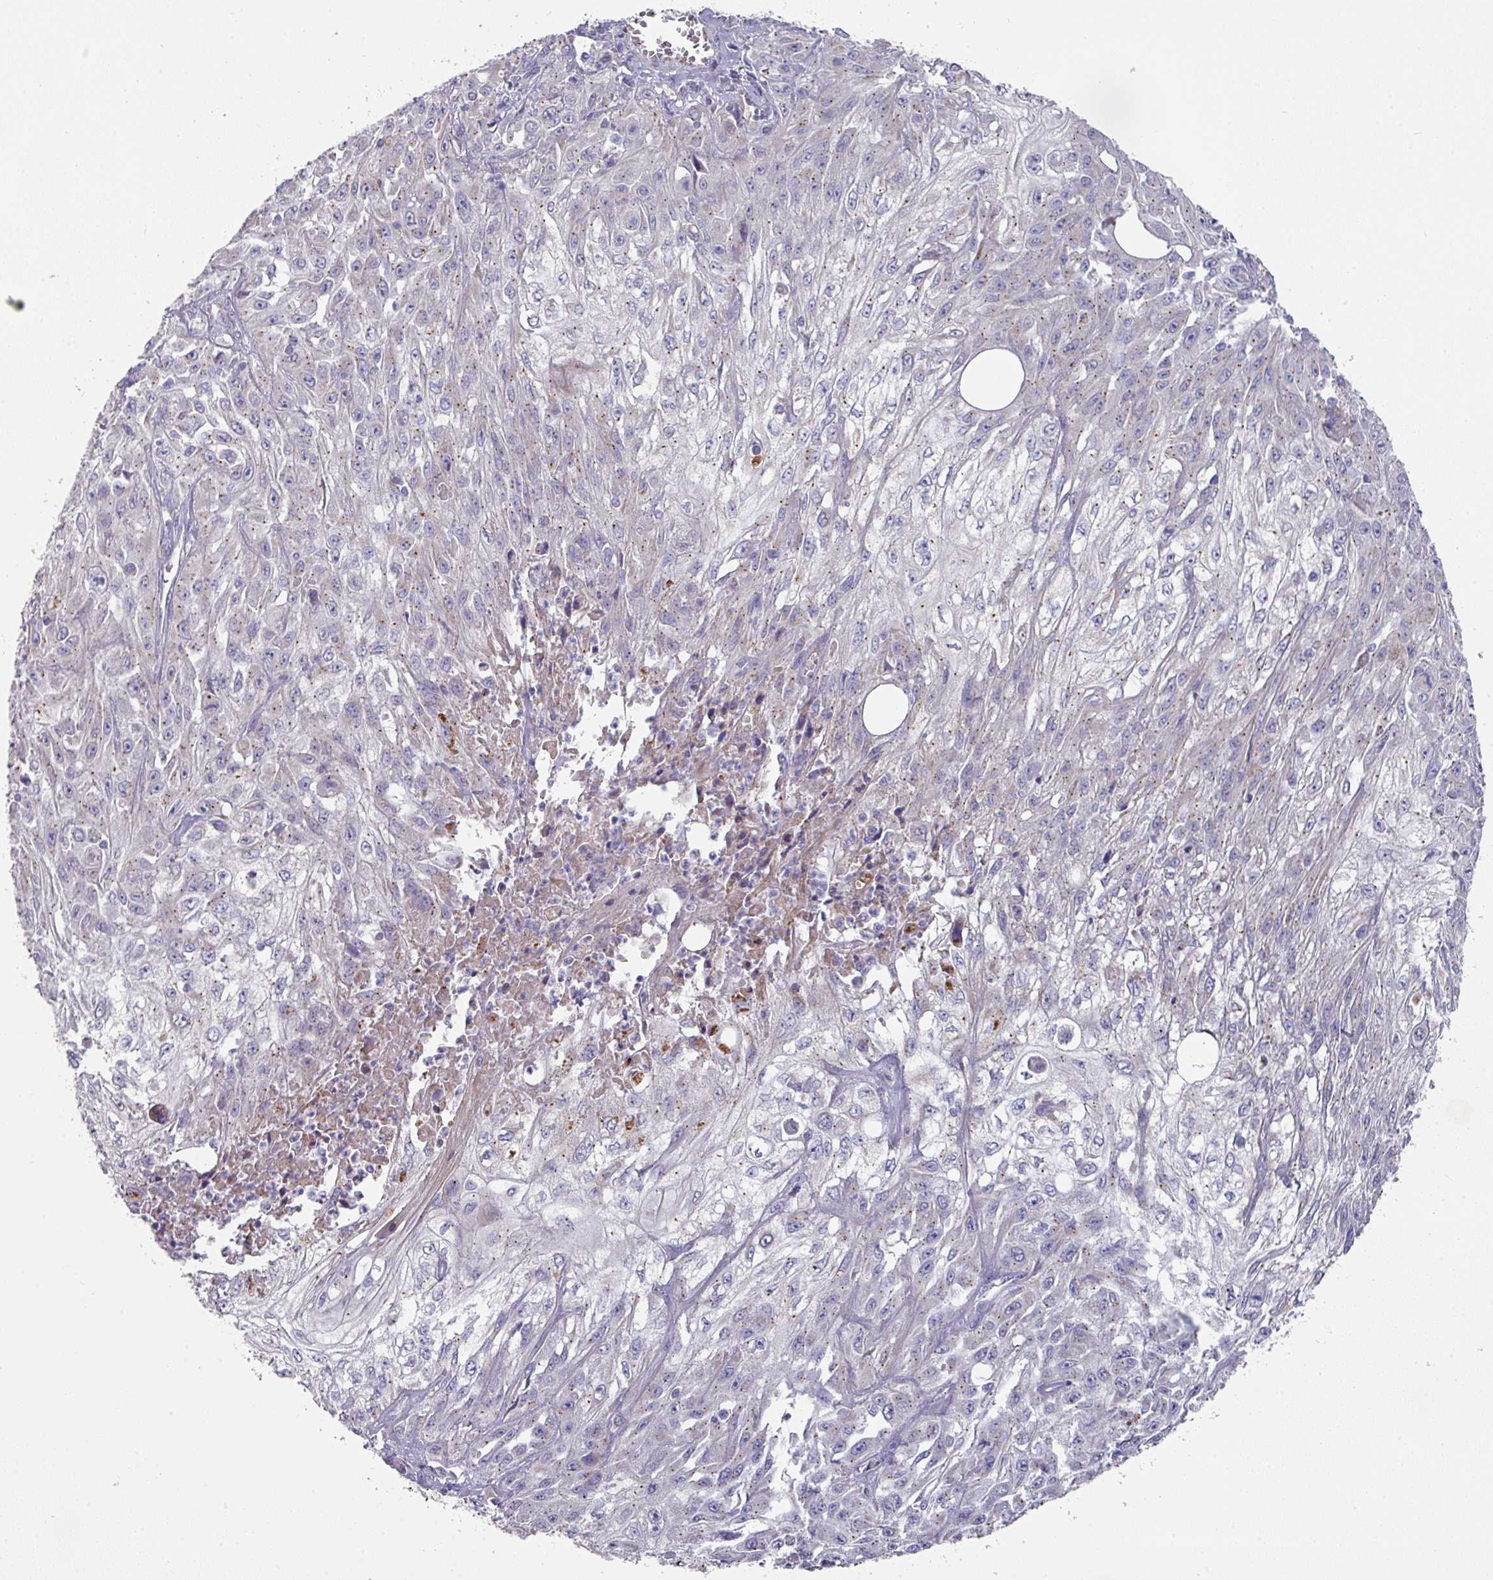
{"staining": {"intensity": "weak", "quantity": "25%-75%", "location": "cytoplasmic/membranous"}, "tissue": "skin cancer", "cell_type": "Tumor cells", "image_type": "cancer", "snomed": [{"axis": "morphology", "description": "Squamous cell carcinoma, NOS"}, {"axis": "morphology", "description": "Squamous cell carcinoma, metastatic, NOS"}, {"axis": "topography", "description": "Skin"}, {"axis": "topography", "description": "Lymph node"}], "caption": "Immunohistochemistry (IHC) histopathology image of neoplastic tissue: skin cancer stained using IHC displays low levels of weak protein expression localized specifically in the cytoplasmic/membranous of tumor cells, appearing as a cytoplasmic/membranous brown color.", "gene": "IL4R", "patient": {"sex": "male", "age": 75}}